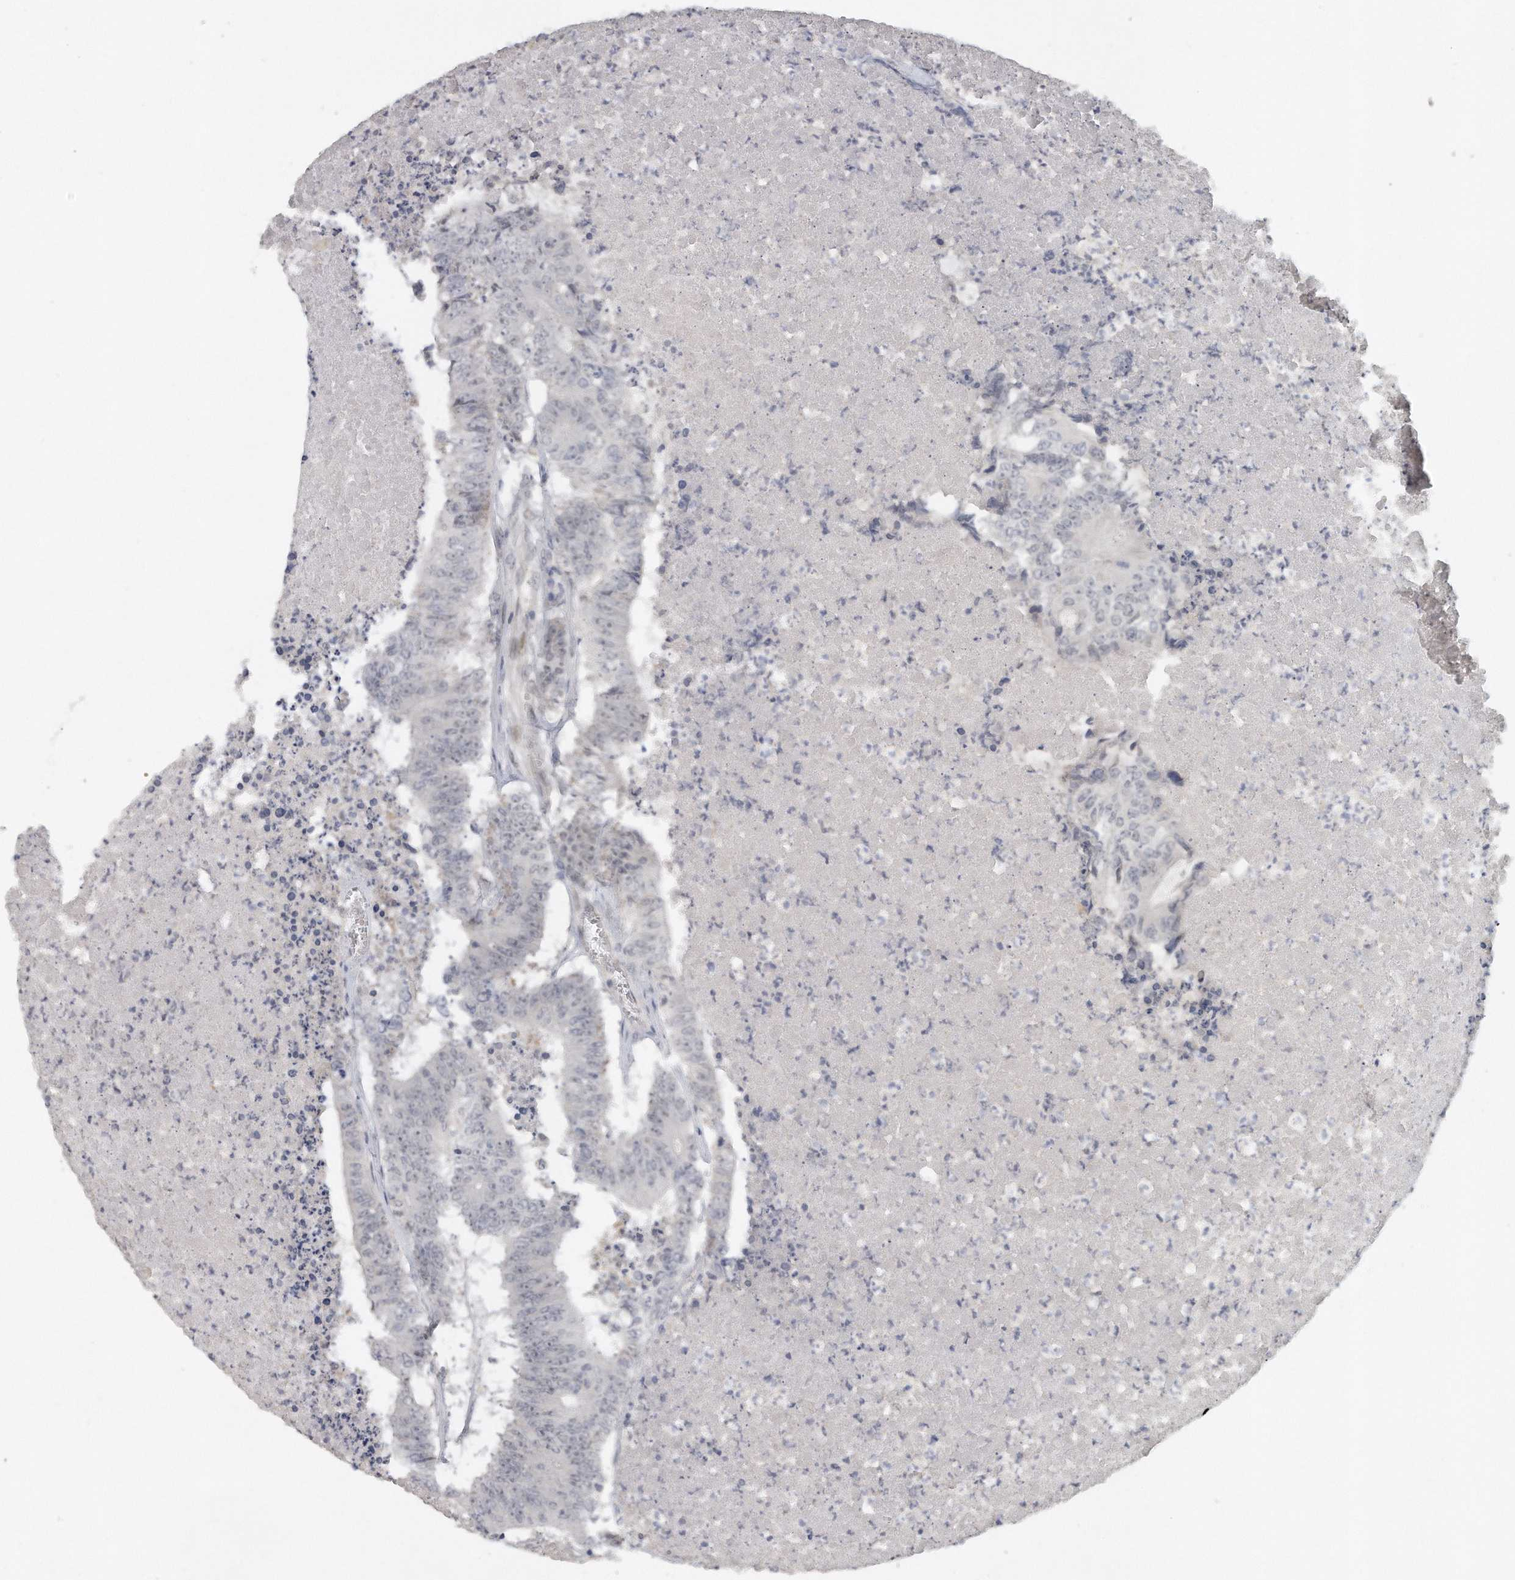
{"staining": {"intensity": "negative", "quantity": "none", "location": "none"}, "tissue": "colorectal cancer", "cell_type": "Tumor cells", "image_type": "cancer", "snomed": [{"axis": "morphology", "description": "Adenocarcinoma, NOS"}, {"axis": "topography", "description": "Colon"}], "caption": "Immunohistochemical staining of adenocarcinoma (colorectal) demonstrates no significant expression in tumor cells.", "gene": "DDX43", "patient": {"sex": "male", "age": 87}}